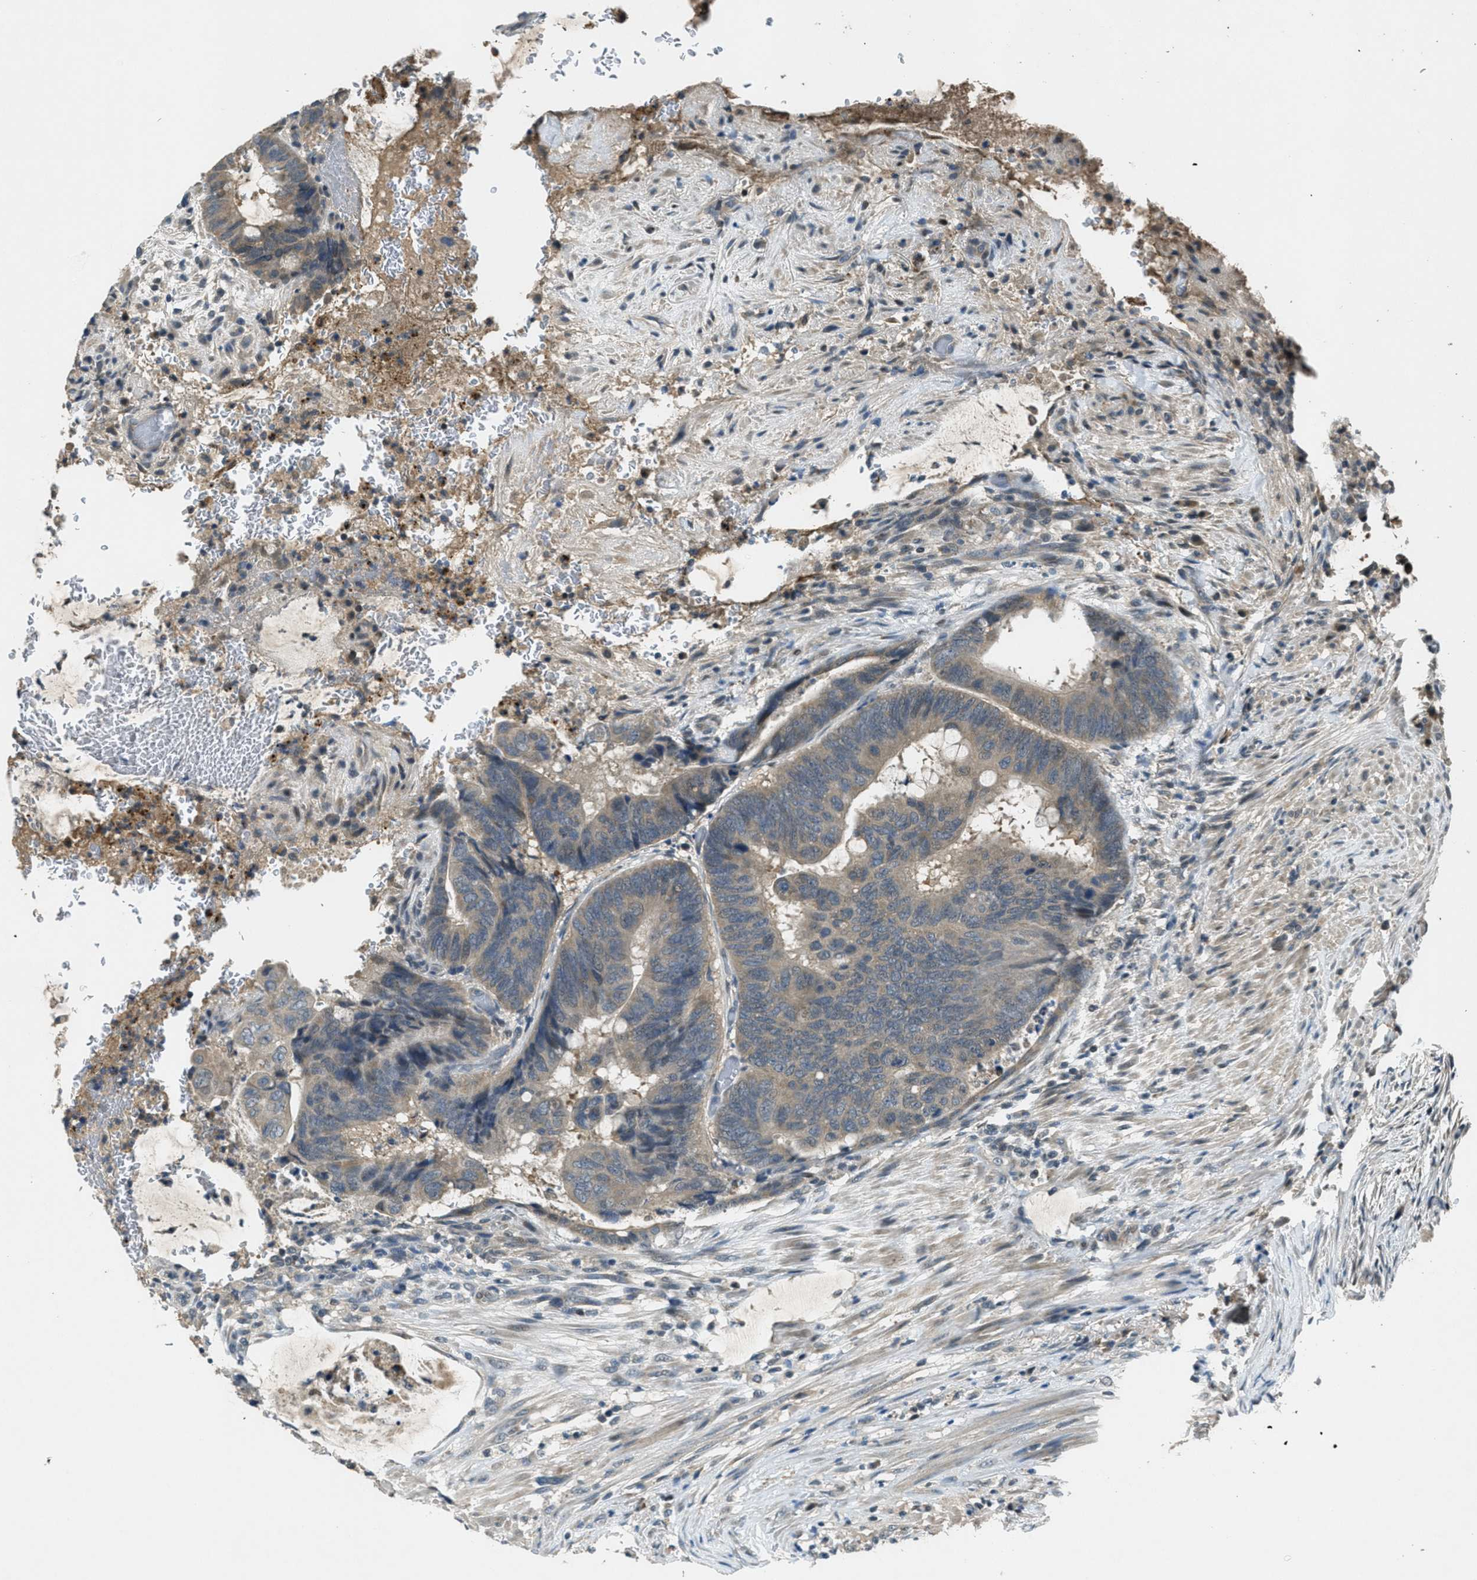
{"staining": {"intensity": "weak", "quantity": ">75%", "location": "cytoplasmic/membranous"}, "tissue": "colorectal cancer", "cell_type": "Tumor cells", "image_type": "cancer", "snomed": [{"axis": "morphology", "description": "Normal tissue, NOS"}, {"axis": "morphology", "description": "Adenocarcinoma, NOS"}, {"axis": "topography", "description": "Rectum"}], "caption": "Colorectal cancer (adenocarcinoma) stained for a protein demonstrates weak cytoplasmic/membranous positivity in tumor cells.", "gene": "DUSP6", "patient": {"sex": "male", "age": 92}}